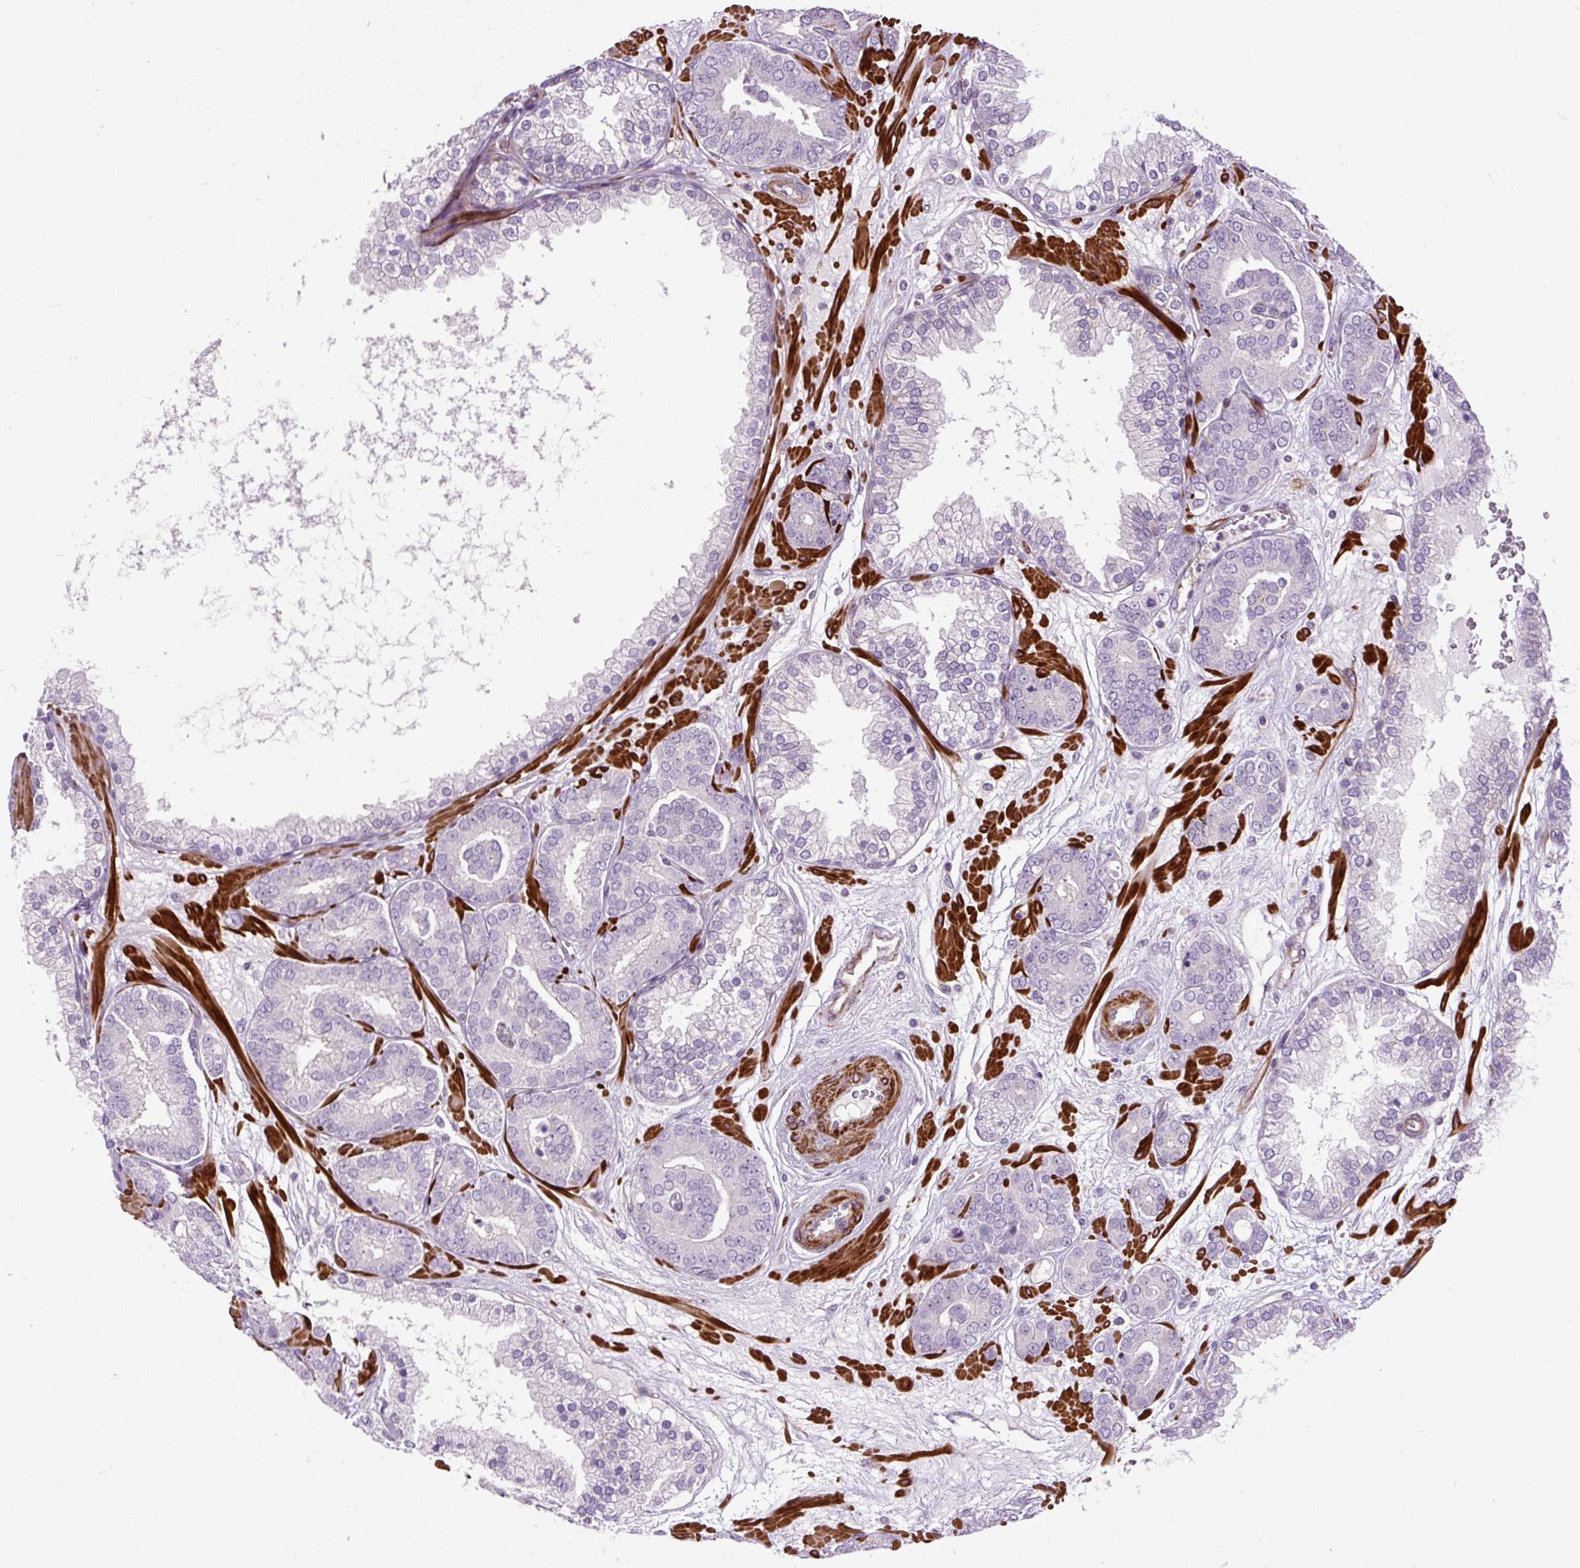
{"staining": {"intensity": "negative", "quantity": "none", "location": "none"}, "tissue": "prostate cancer", "cell_type": "Tumor cells", "image_type": "cancer", "snomed": [{"axis": "morphology", "description": "Adenocarcinoma, High grade"}, {"axis": "topography", "description": "Prostate"}], "caption": "The photomicrograph reveals no staining of tumor cells in adenocarcinoma (high-grade) (prostate).", "gene": "ZNF197", "patient": {"sex": "male", "age": 66}}